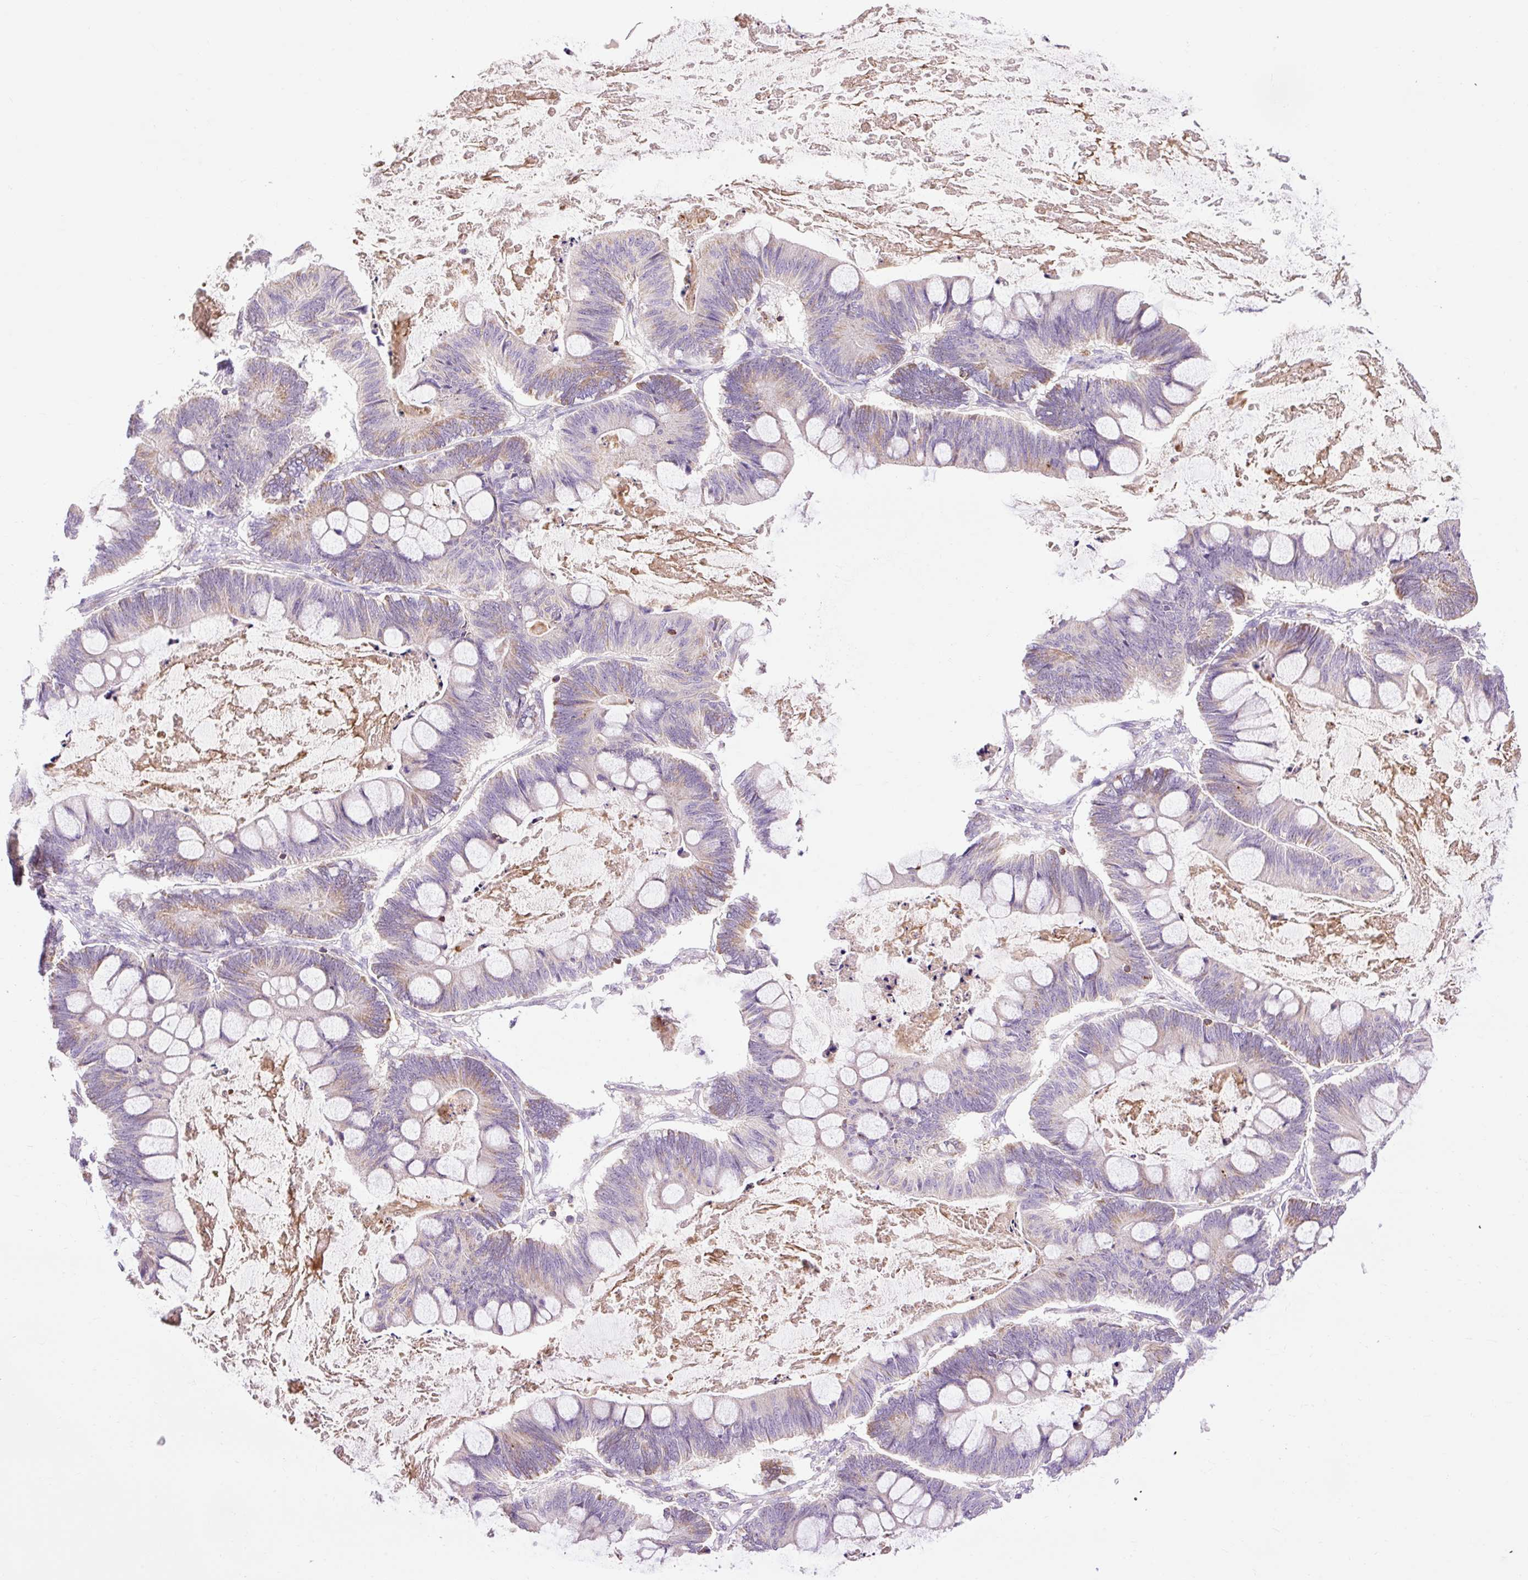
{"staining": {"intensity": "moderate", "quantity": "<25%", "location": "cytoplasmic/membranous"}, "tissue": "ovarian cancer", "cell_type": "Tumor cells", "image_type": "cancer", "snomed": [{"axis": "morphology", "description": "Cystadenocarcinoma, mucinous, NOS"}, {"axis": "topography", "description": "Ovary"}], "caption": "Brown immunohistochemical staining in human ovarian mucinous cystadenocarcinoma demonstrates moderate cytoplasmic/membranous staining in approximately <25% of tumor cells.", "gene": "CD83", "patient": {"sex": "female", "age": 61}}